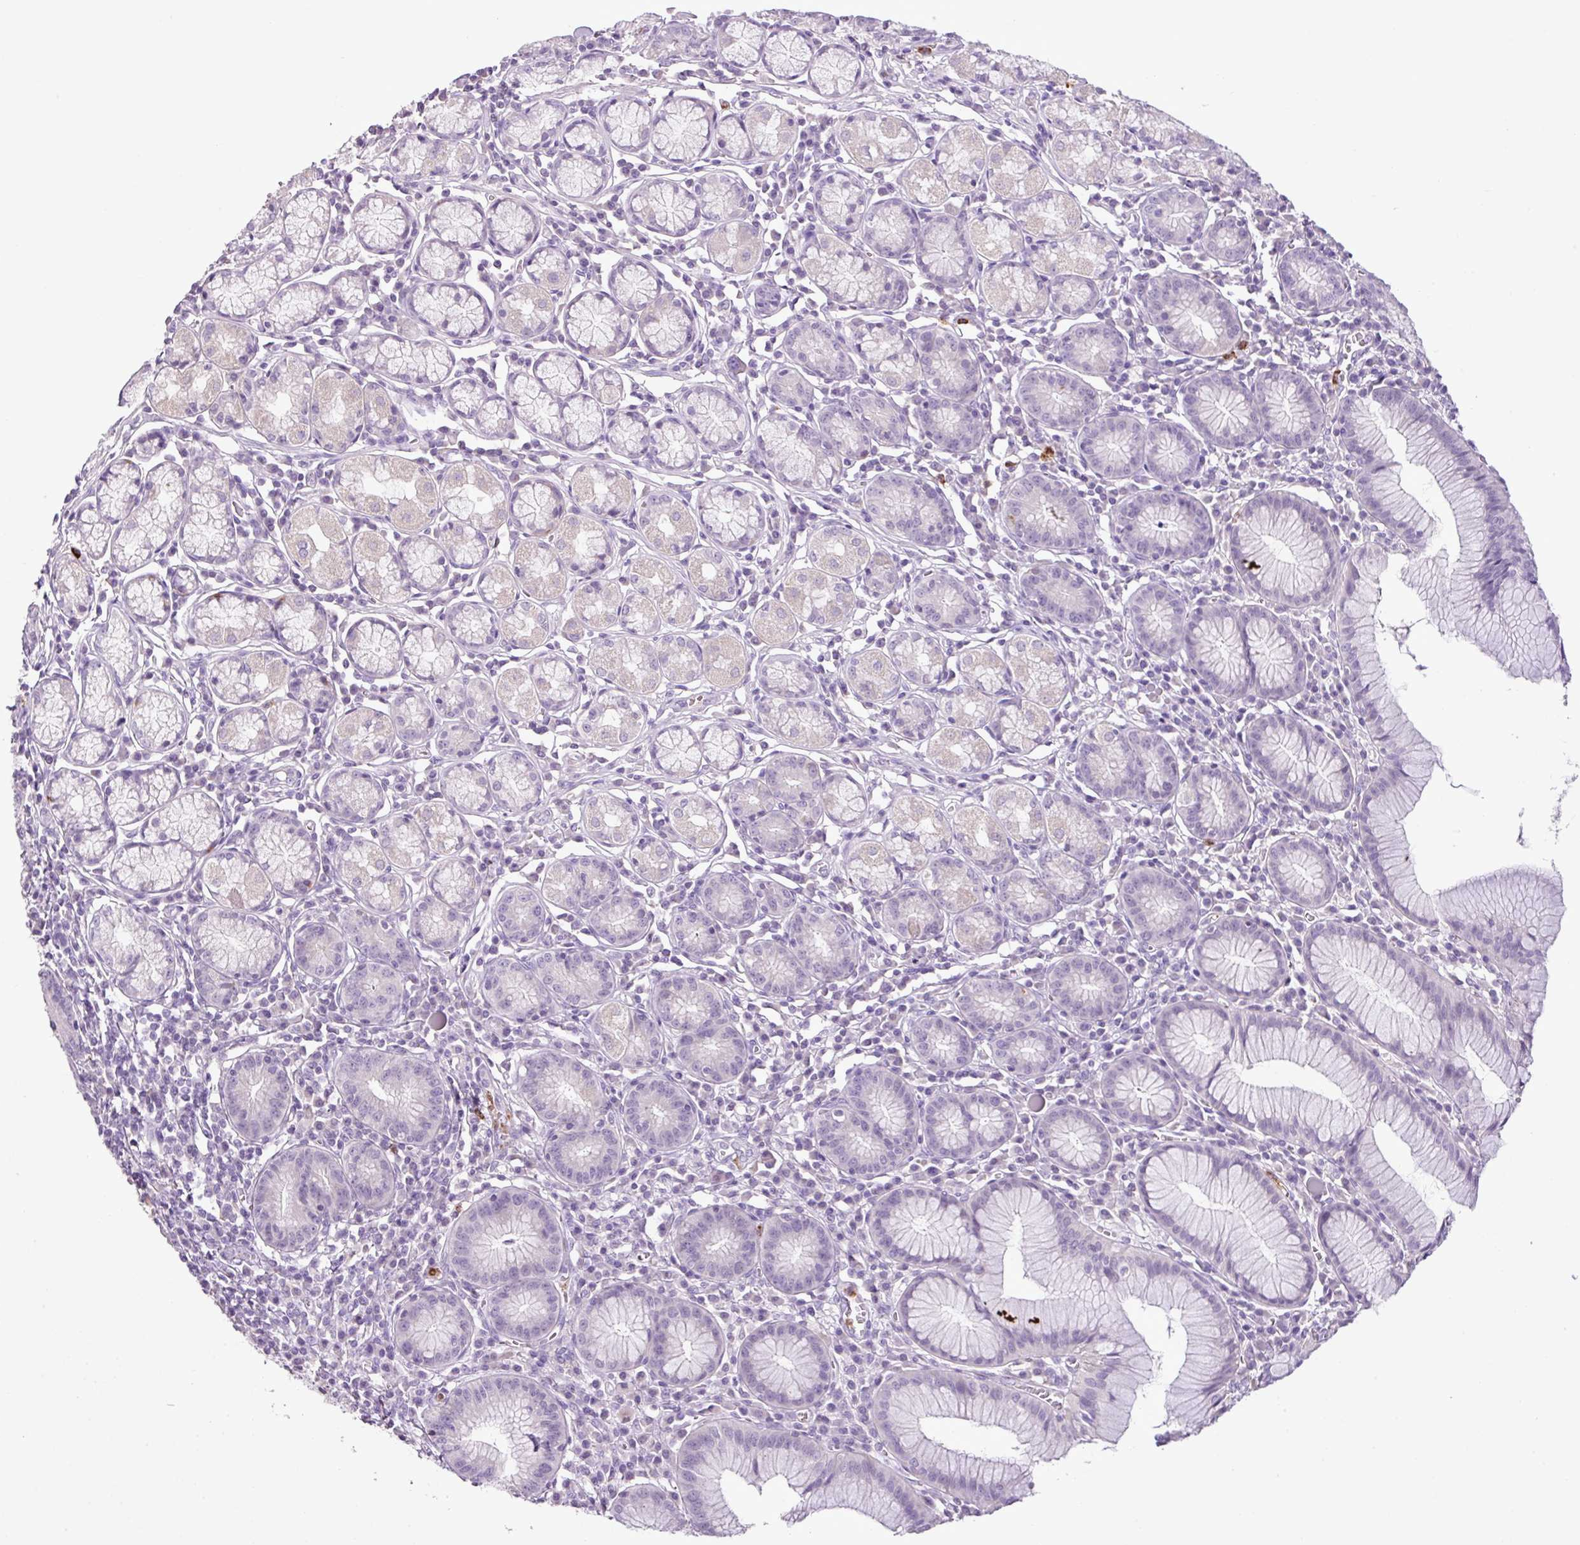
{"staining": {"intensity": "negative", "quantity": "none", "location": "none"}, "tissue": "stomach", "cell_type": "Glandular cells", "image_type": "normal", "snomed": [{"axis": "morphology", "description": "Normal tissue, NOS"}, {"axis": "topography", "description": "Stomach"}], "caption": "Image shows no significant protein expression in glandular cells of unremarkable stomach. The staining was performed using DAB (3,3'-diaminobenzidine) to visualize the protein expression in brown, while the nuclei were stained in blue with hematoxylin (Magnification: 20x).", "gene": "HTR3E", "patient": {"sex": "male", "age": 55}}